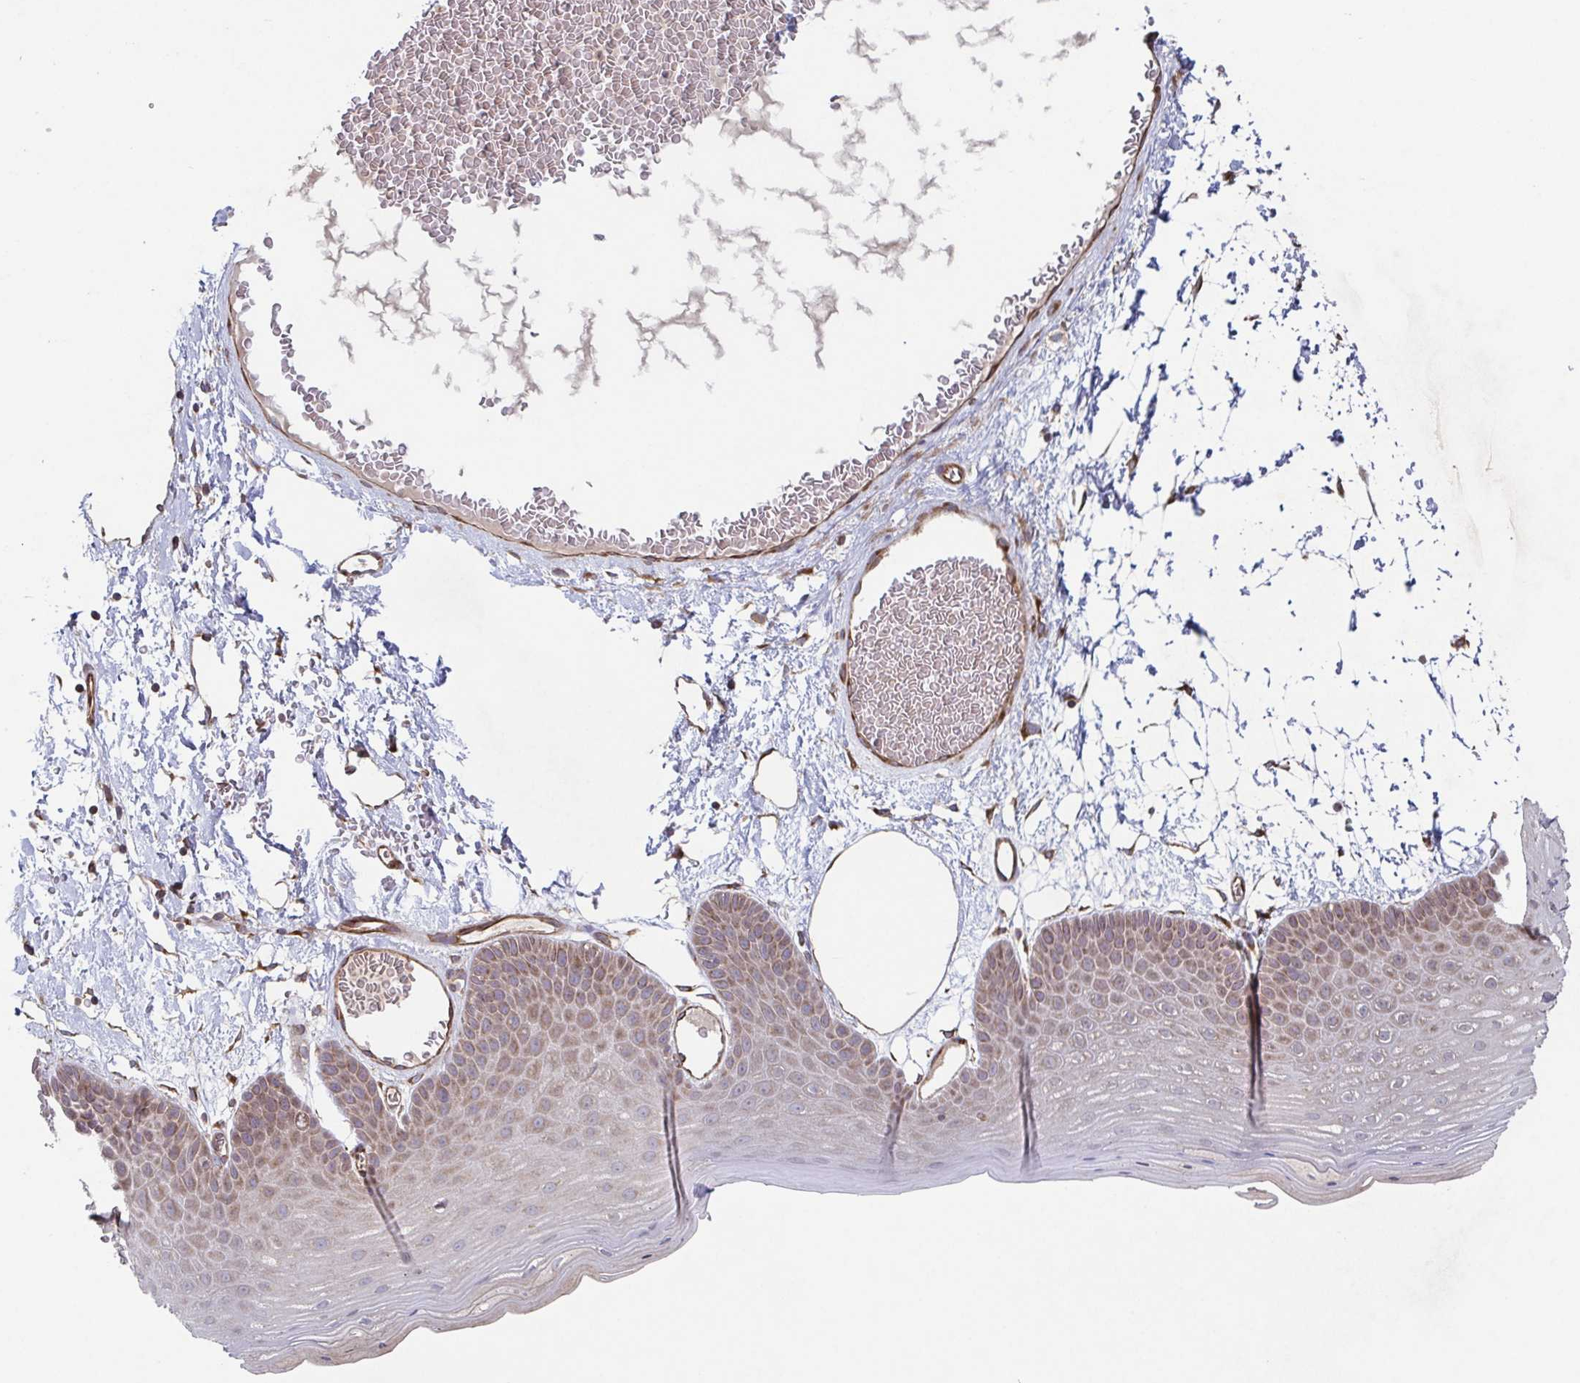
{"staining": {"intensity": "moderate", "quantity": "25%-75%", "location": "cytoplasmic/membranous"}, "tissue": "skin", "cell_type": "Epidermal cells", "image_type": "normal", "snomed": [{"axis": "morphology", "description": "Normal tissue, NOS"}, {"axis": "topography", "description": "Anal"}], "caption": "This histopathology image reveals benign skin stained with immunohistochemistry to label a protein in brown. The cytoplasmic/membranous of epidermal cells show moderate positivity for the protein. Nuclei are counter-stained blue.", "gene": "COPB1", "patient": {"sex": "male", "age": 53}}